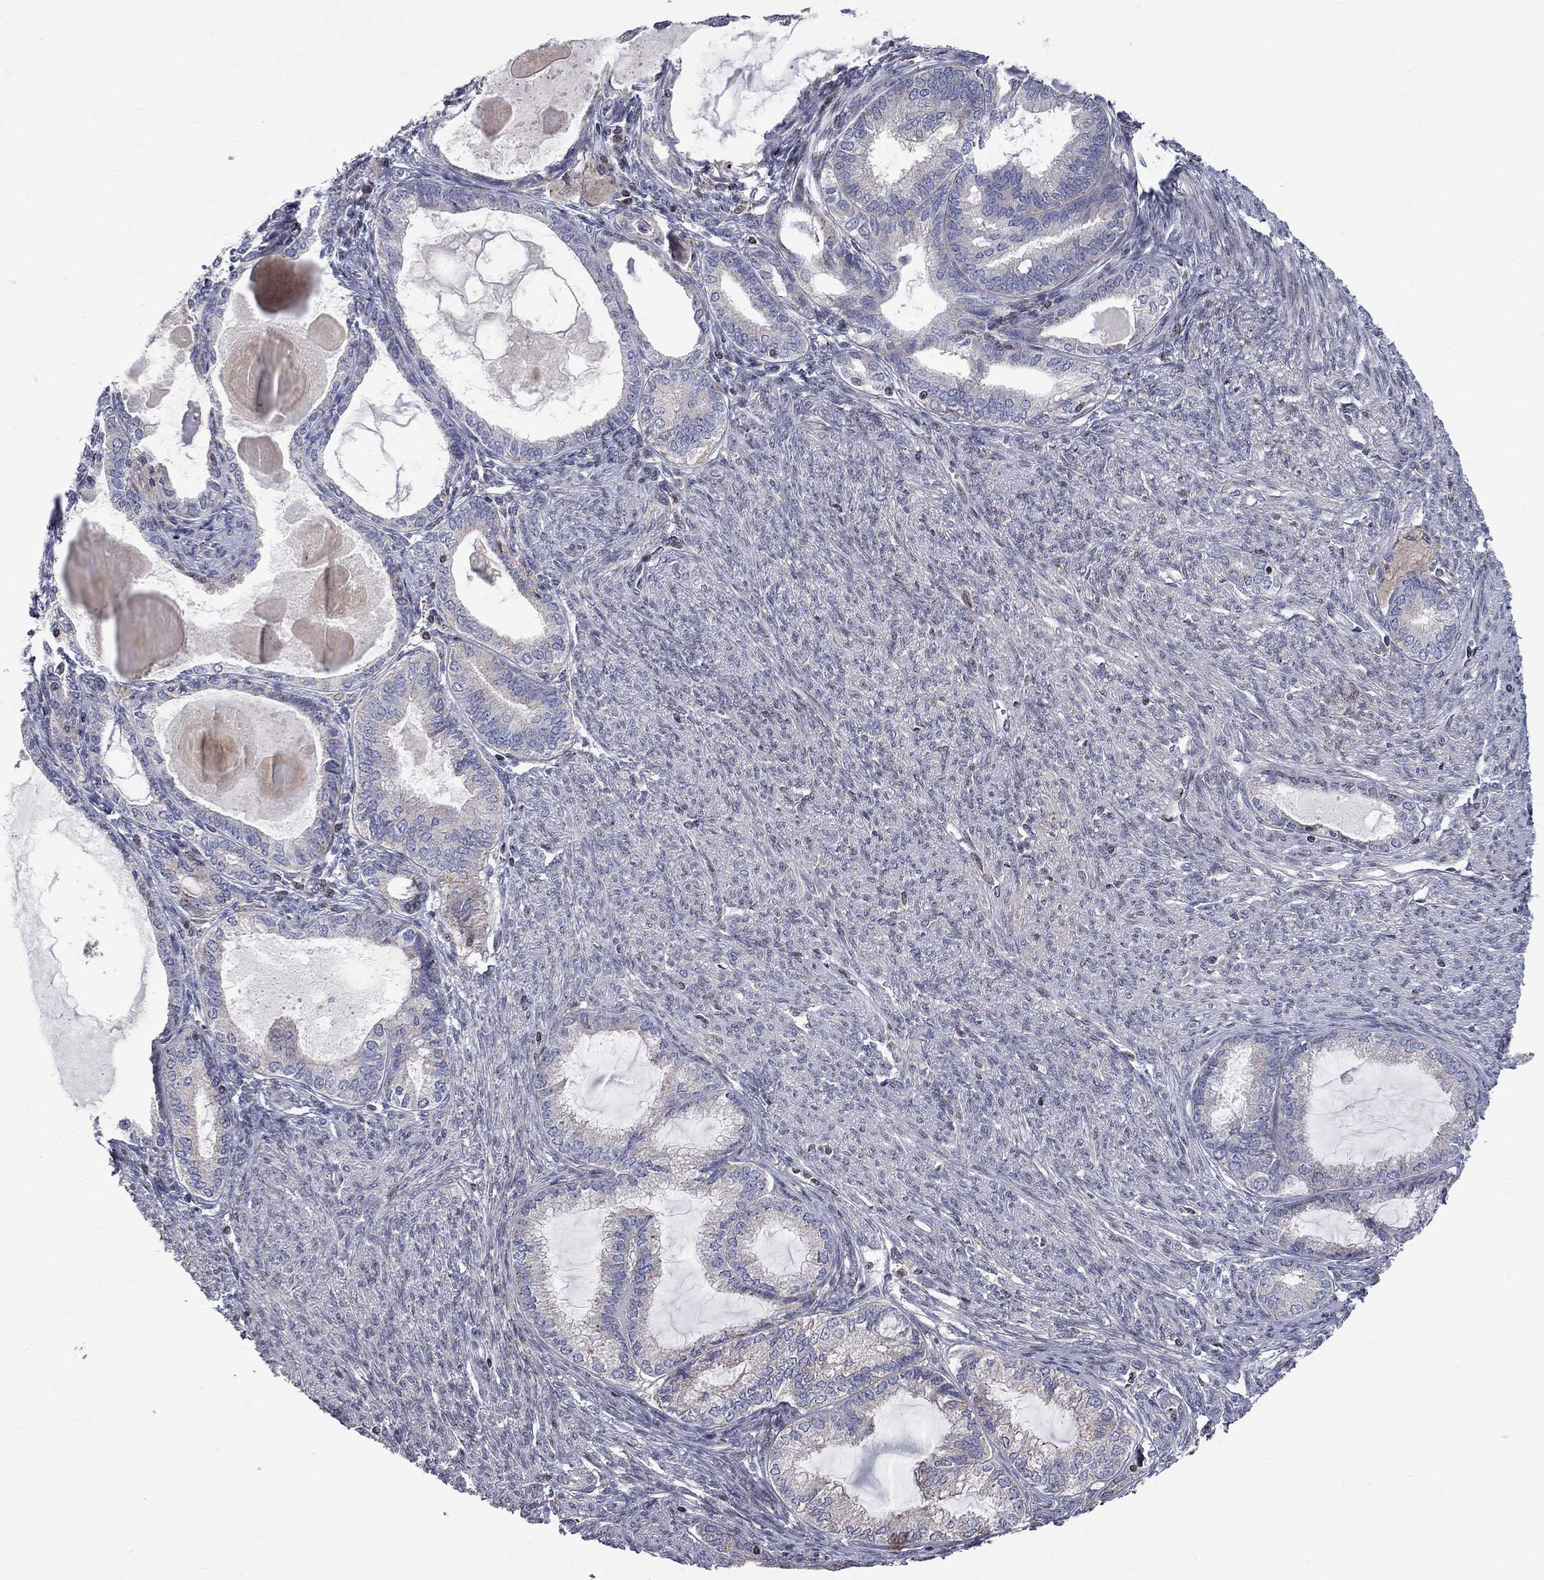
{"staining": {"intensity": "negative", "quantity": "none", "location": "none"}, "tissue": "endometrial cancer", "cell_type": "Tumor cells", "image_type": "cancer", "snomed": [{"axis": "morphology", "description": "Adenocarcinoma, NOS"}, {"axis": "topography", "description": "Endometrium"}], "caption": "IHC of endometrial cancer displays no staining in tumor cells.", "gene": "ERN2", "patient": {"sex": "female", "age": 86}}